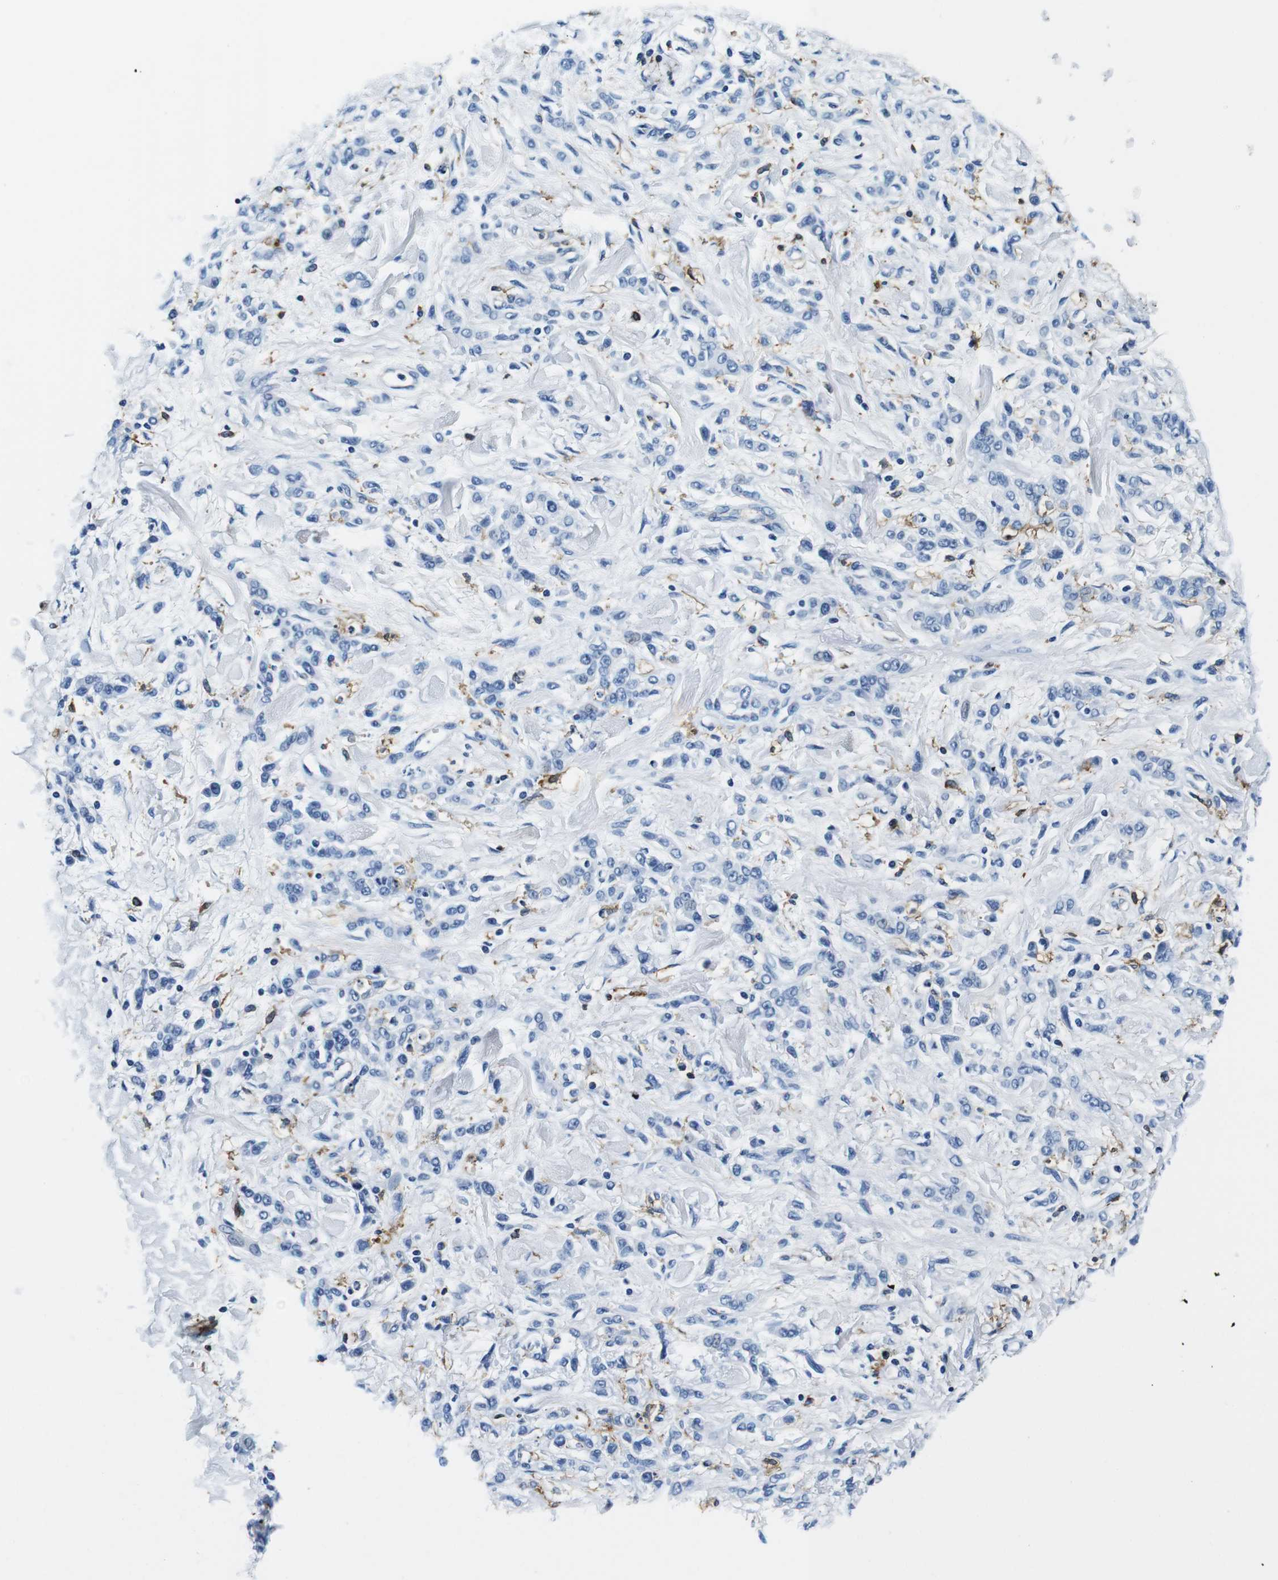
{"staining": {"intensity": "negative", "quantity": "none", "location": "none"}, "tissue": "stomach cancer", "cell_type": "Tumor cells", "image_type": "cancer", "snomed": [{"axis": "morphology", "description": "Normal tissue, NOS"}, {"axis": "morphology", "description": "Adenocarcinoma, NOS"}, {"axis": "topography", "description": "Stomach"}], "caption": "Tumor cells are negative for protein expression in human stomach adenocarcinoma.", "gene": "HLA-DRB1", "patient": {"sex": "male", "age": 82}}